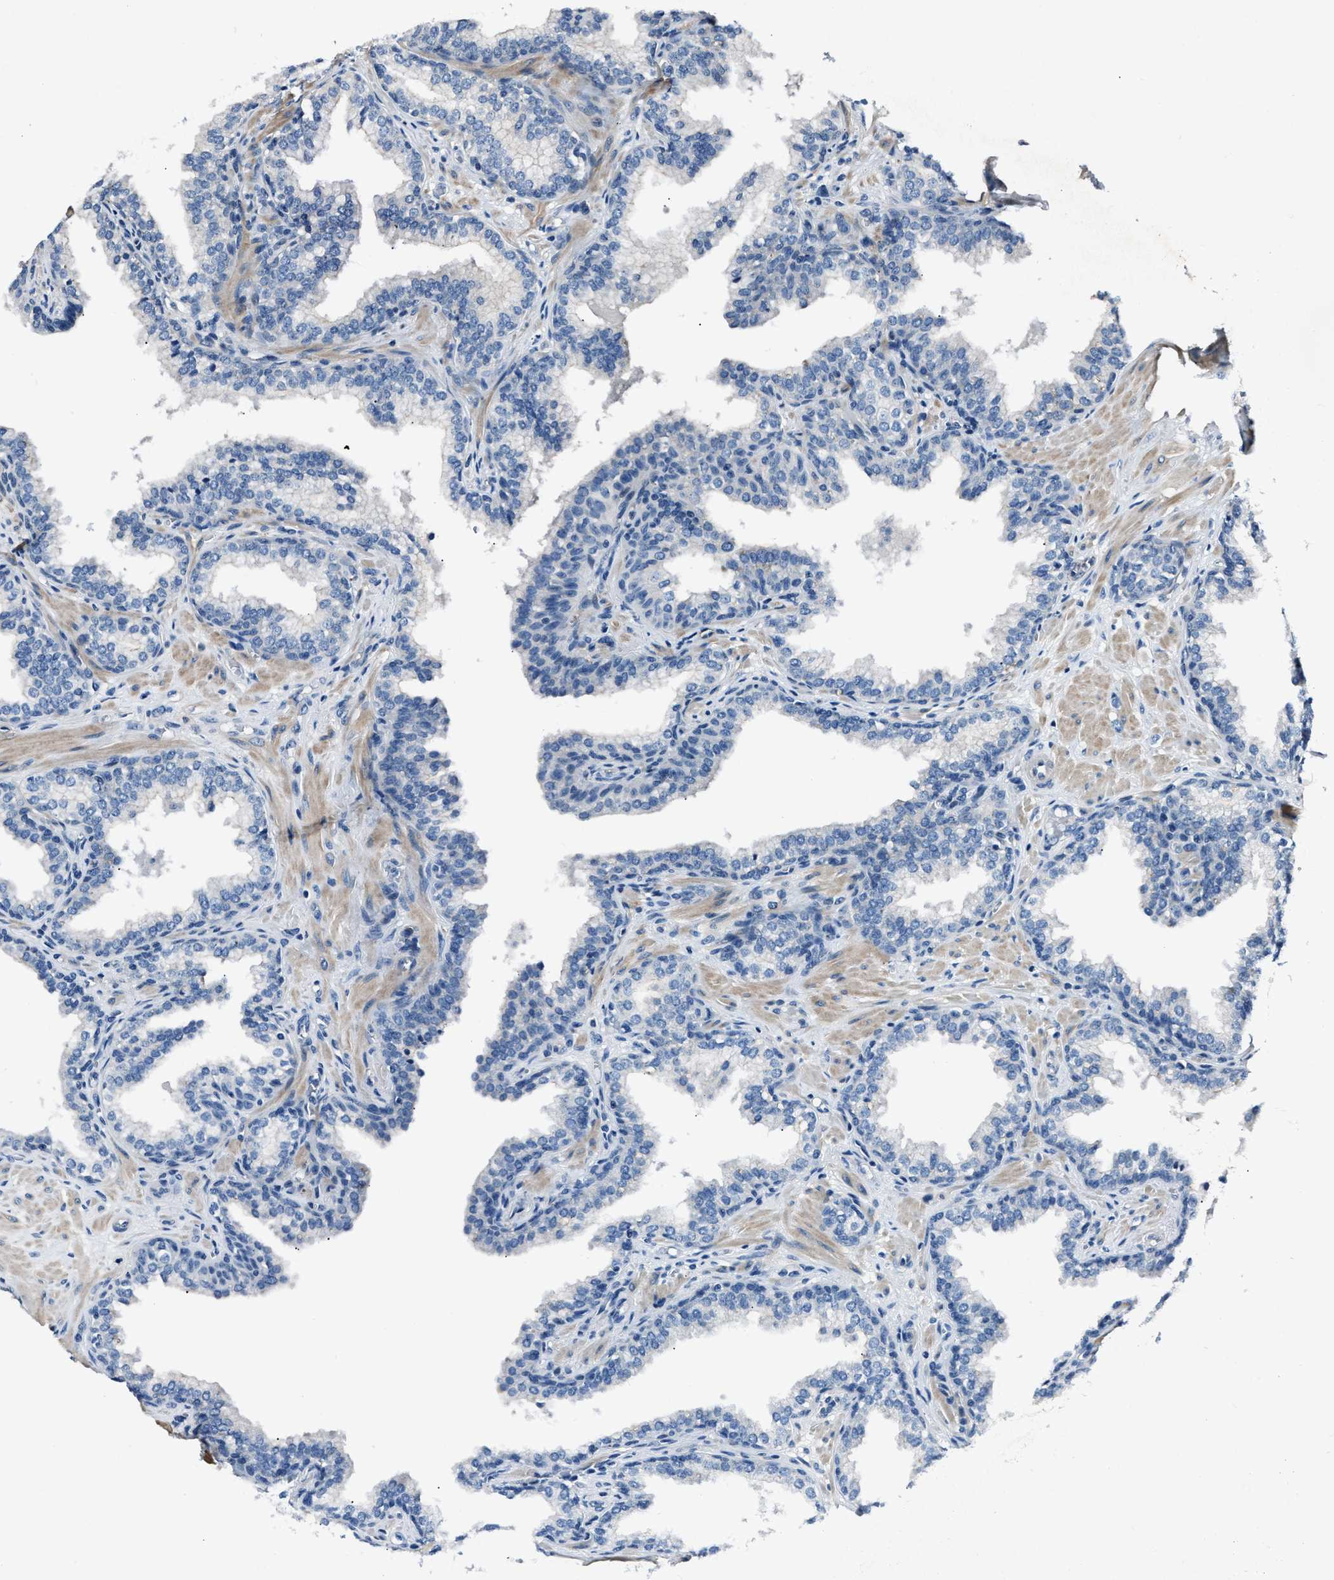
{"staining": {"intensity": "negative", "quantity": "none", "location": "none"}, "tissue": "prostate cancer", "cell_type": "Tumor cells", "image_type": "cancer", "snomed": [{"axis": "morphology", "description": "Adenocarcinoma, High grade"}, {"axis": "topography", "description": "Prostate"}], "caption": "There is no significant expression in tumor cells of prostate cancer (adenocarcinoma (high-grade)).", "gene": "MPDZ", "patient": {"sex": "male", "age": 52}}